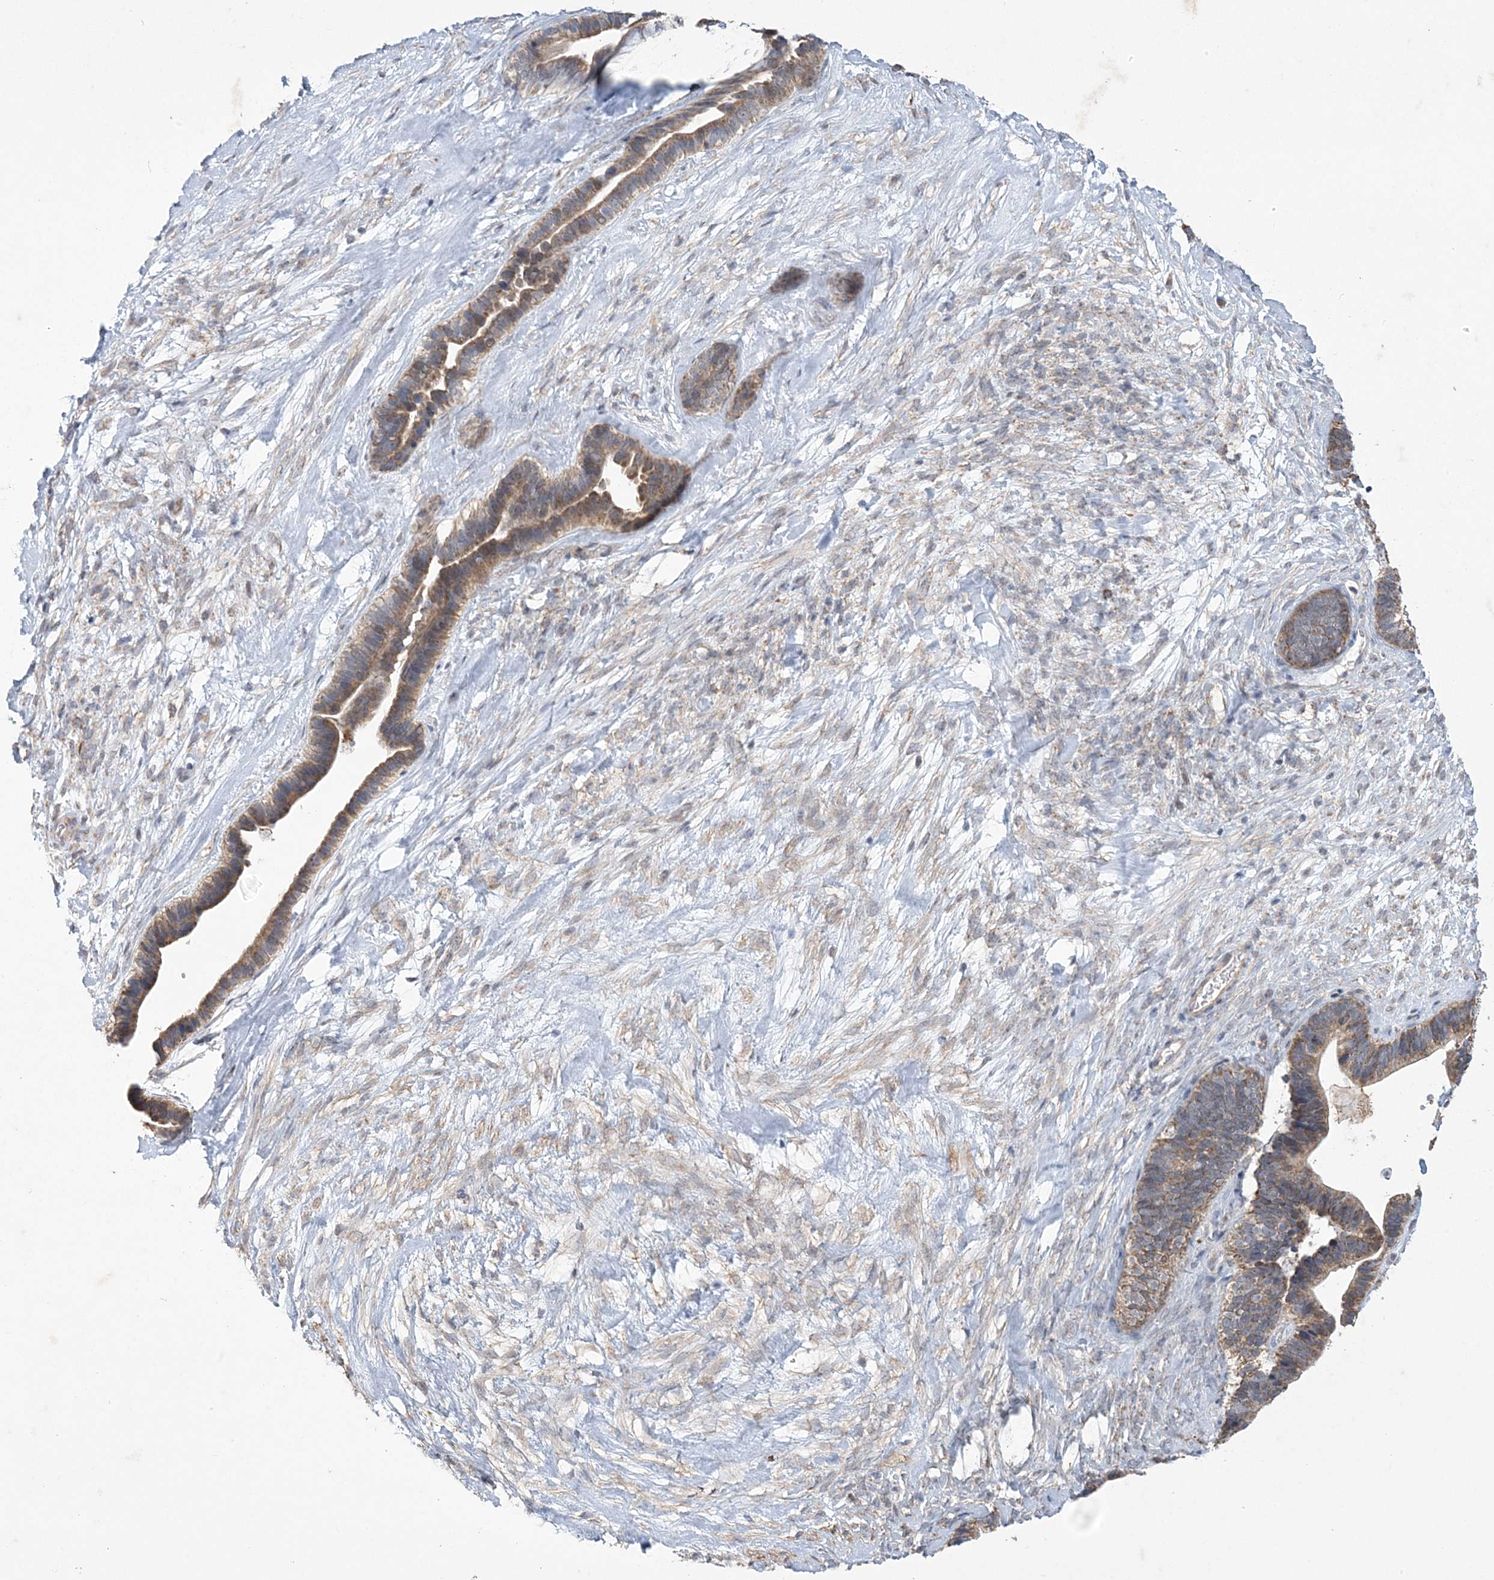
{"staining": {"intensity": "moderate", "quantity": ">75%", "location": "cytoplasmic/membranous"}, "tissue": "ovarian cancer", "cell_type": "Tumor cells", "image_type": "cancer", "snomed": [{"axis": "morphology", "description": "Cystadenocarcinoma, serous, NOS"}, {"axis": "topography", "description": "Ovary"}], "caption": "Immunohistochemical staining of serous cystadenocarcinoma (ovarian) reveals medium levels of moderate cytoplasmic/membranous expression in approximately >75% of tumor cells.", "gene": "SLX9", "patient": {"sex": "female", "age": 56}}